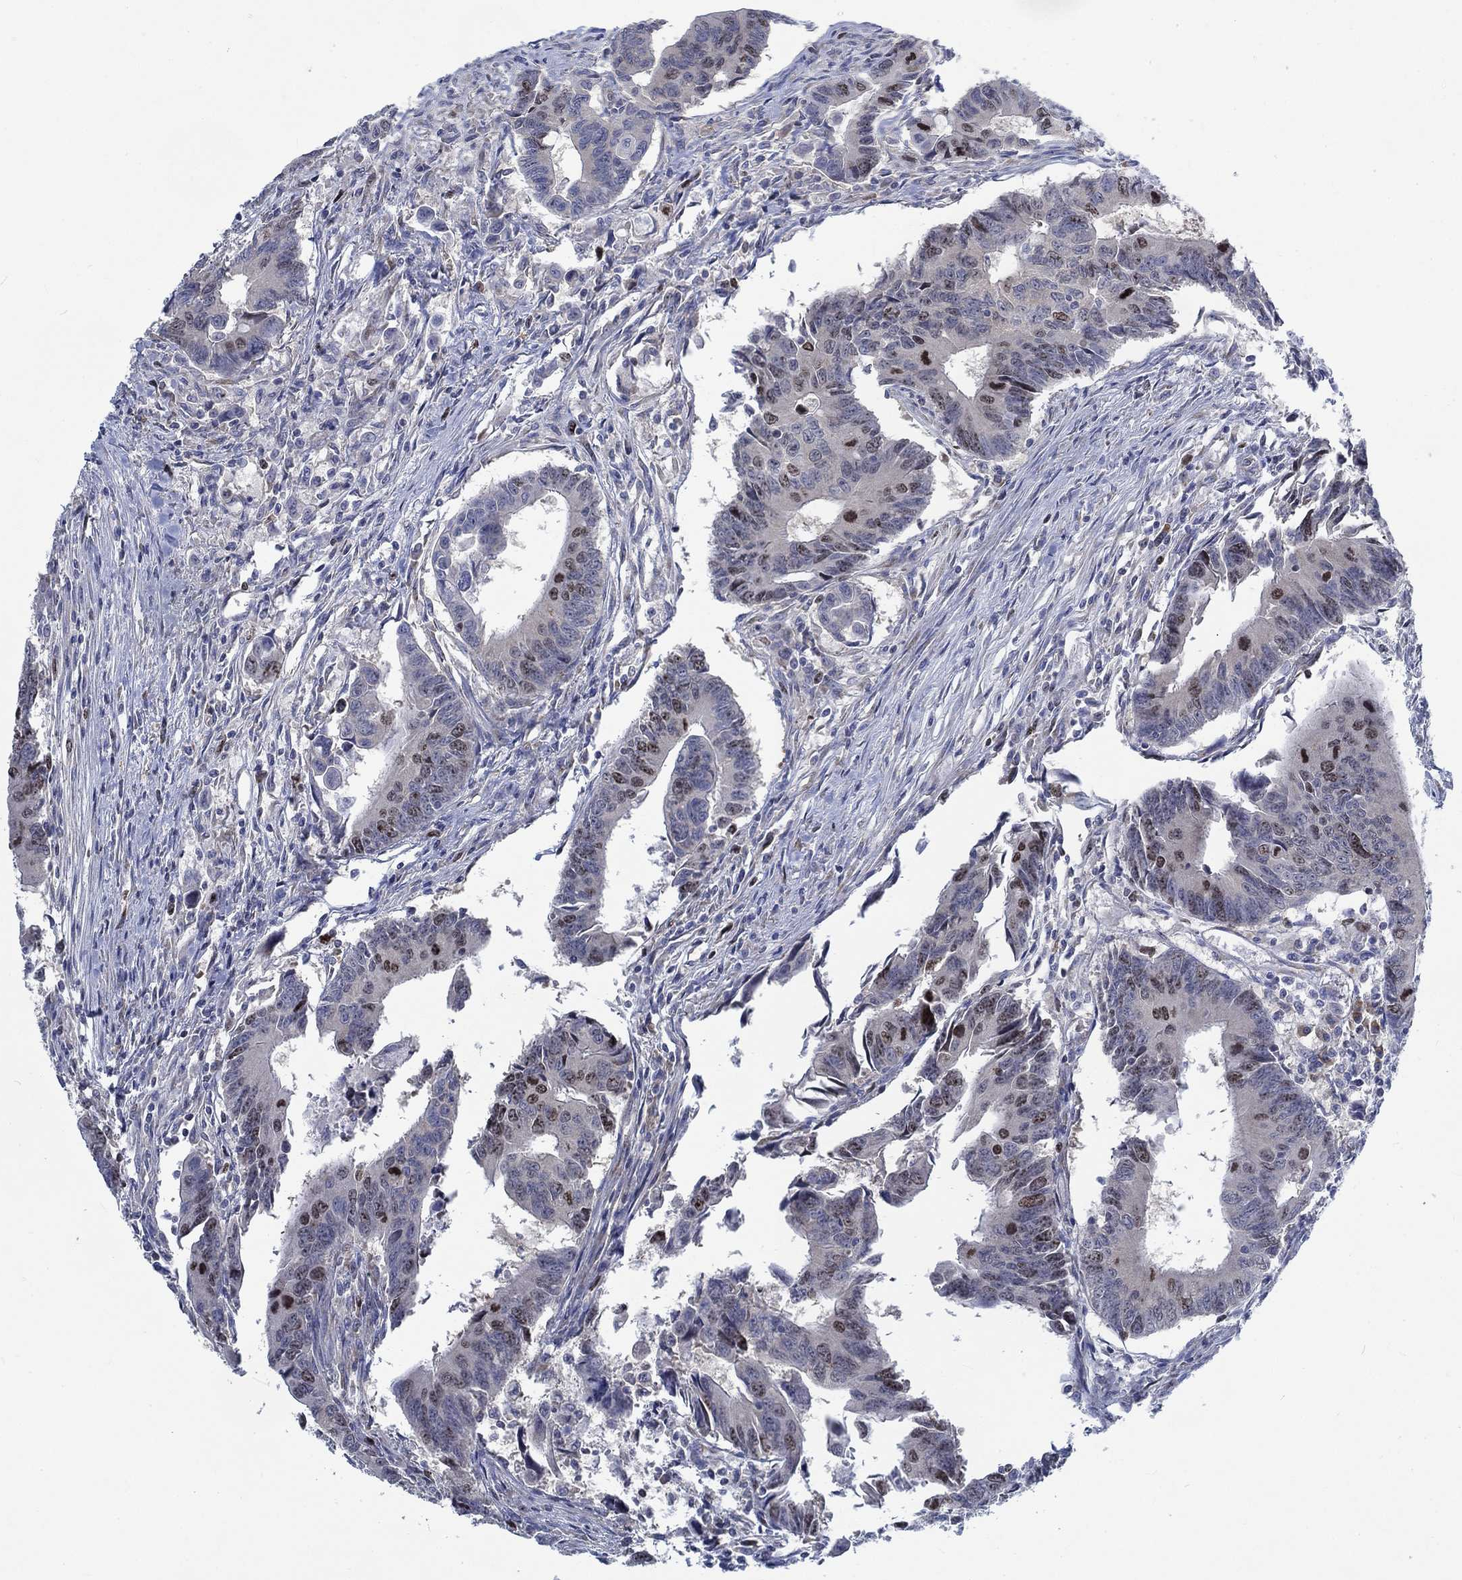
{"staining": {"intensity": "weak", "quantity": "<25%", "location": "nuclear"}, "tissue": "colorectal cancer", "cell_type": "Tumor cells", "image_type": "cancer", "snomed": [{"axis": "morphology", "description": "Adenocarcinoma, NOS"}, {"axis": "topography", "description": "Rectum"}], "caption": "Adenocarcinoma (colorectal) was stained to show a protein in brown. There is no significant positivity in tumor cells. The staining is performed using DAB brown chromogen with nuclei counter-stained in using hematoxylin.", "gene": "MMP24", "patient": {"sex": "male", "age": 67}}